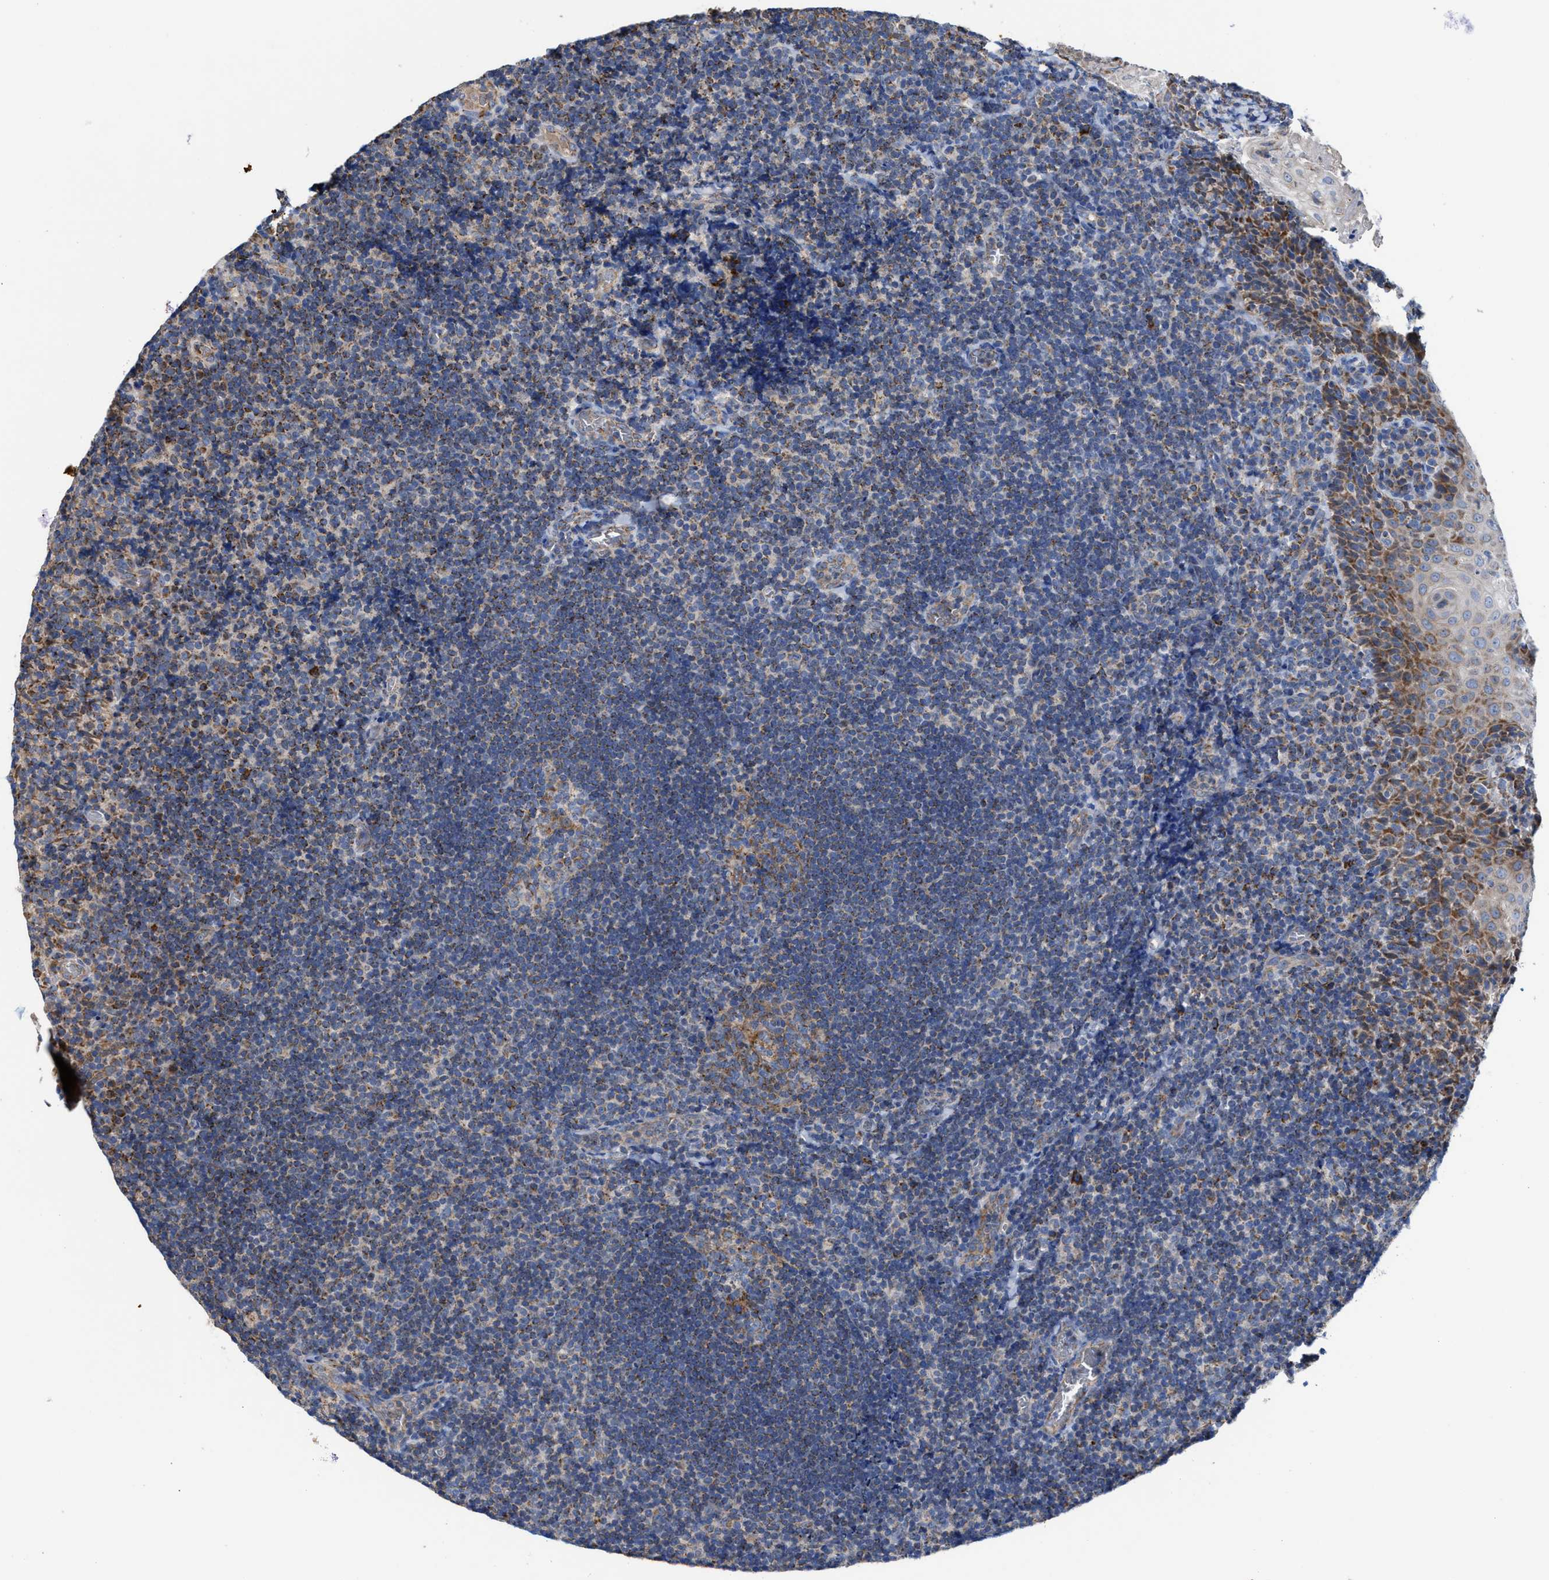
{"staining": {"intensity": "moderate", "quantity": ">75%", "location": "cytoplasmic/membranous"}, "tissue": "tonsil", "cell_type": "Germinal center cells", "image_type": "normal", "snomed": [{"axis": "morphology", "description": "Normal tissue, NOS"}, {"axis": "topography", "description": "Tonsil"}], "caption": "Immunohistochemistry micrograph of normal tonsil: human tonsil stained using immunohistochemistry (IHC) reveals medium levels of moderate protein expression localized specifically in the cytoplasmic/membranous of germinal center cells, appearing as a cytoplasmic/membranous brown color.", "gene": "MECR", "patient": {"sex": "male", "age": 37}}